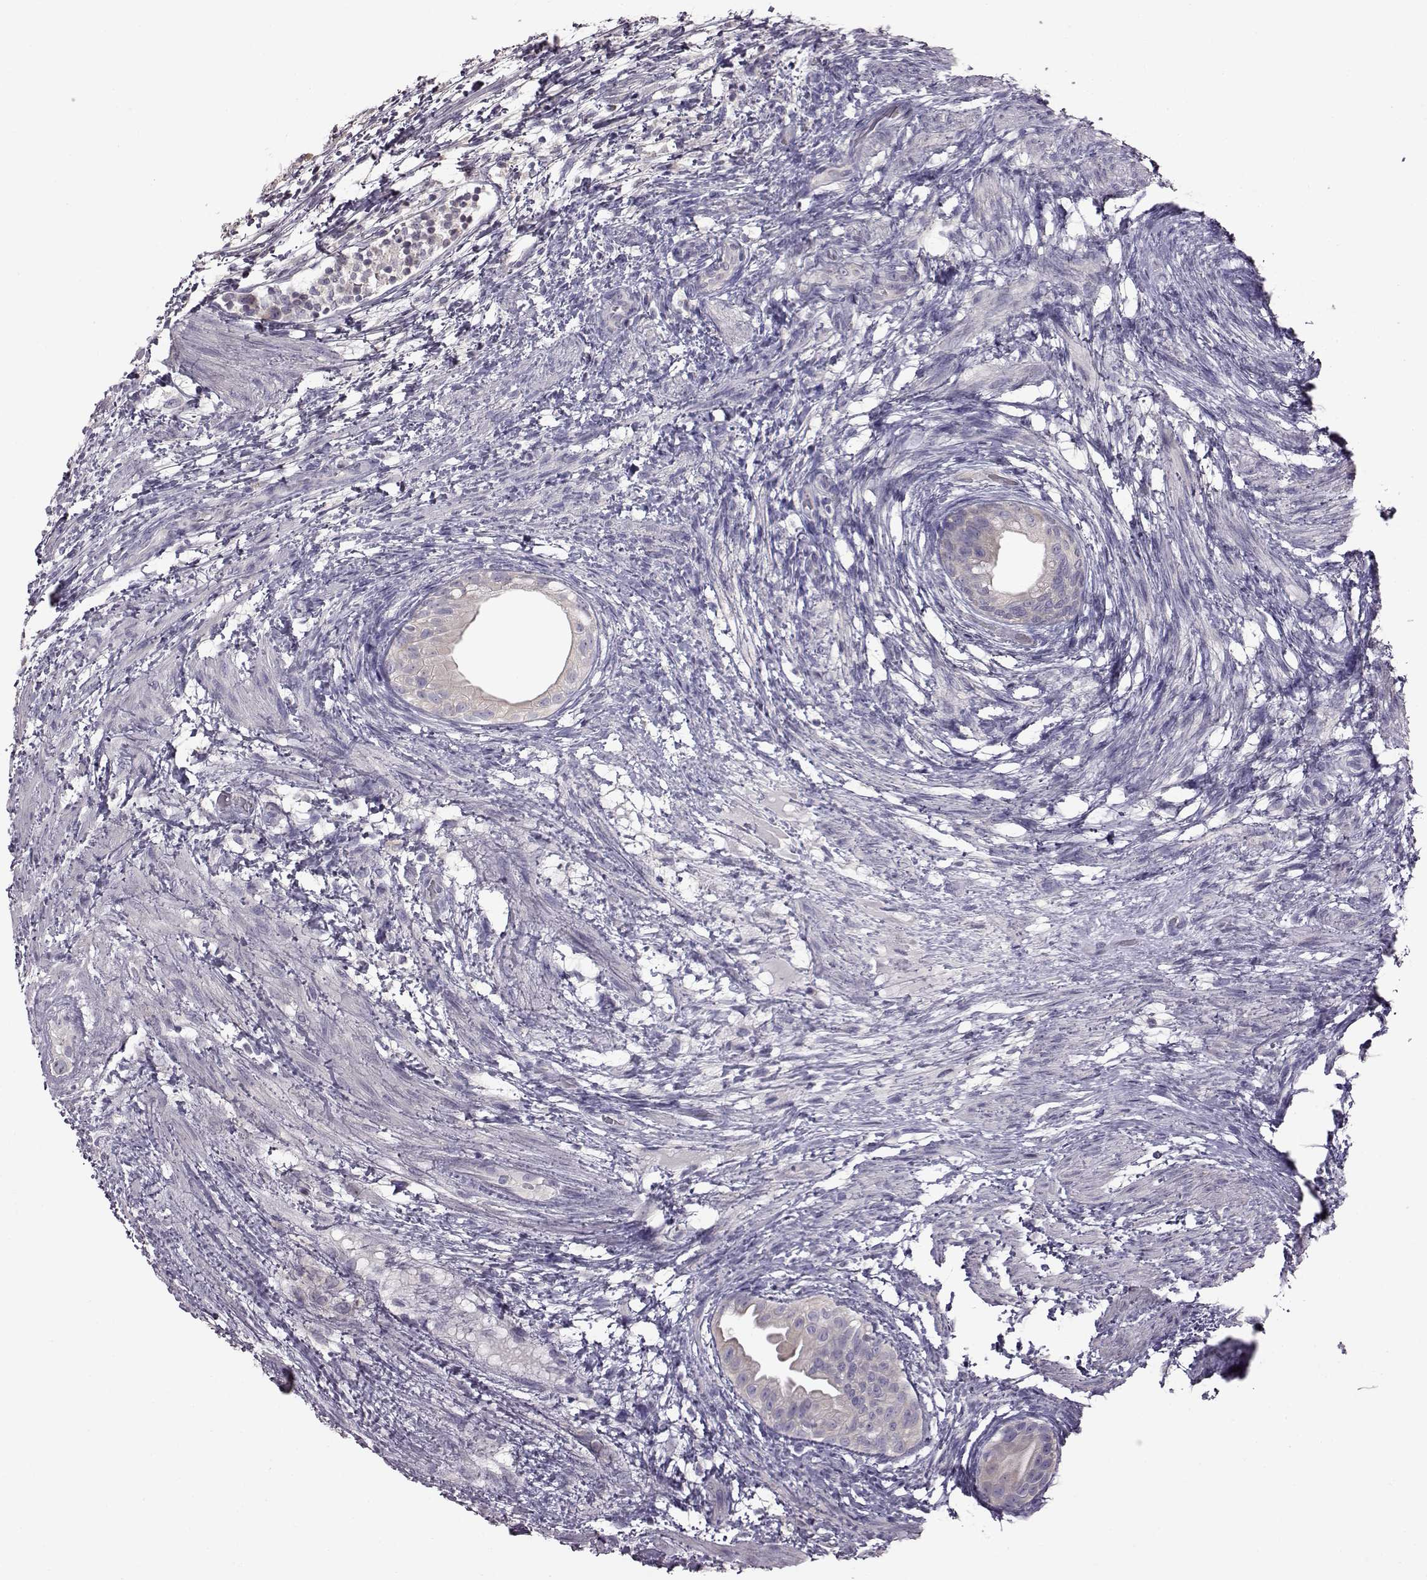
{"staining": {"intensity": "negative", "quantity": "none", "location": "none"}, "tissue": "testis cancer", "cell_type": "Tumor cells", "image_type": "cancer", "snomed": [{"axis": "morphology", "description": "Carcinoma, Embryonal, NOS"}, {"axis": "topography", "description": "Testis"}], "caption": "Tumor cells are negative for protein expression in human testis cancer.", "gene": "ADGRG2", "patient": {"sex": "male", "age": 24}}